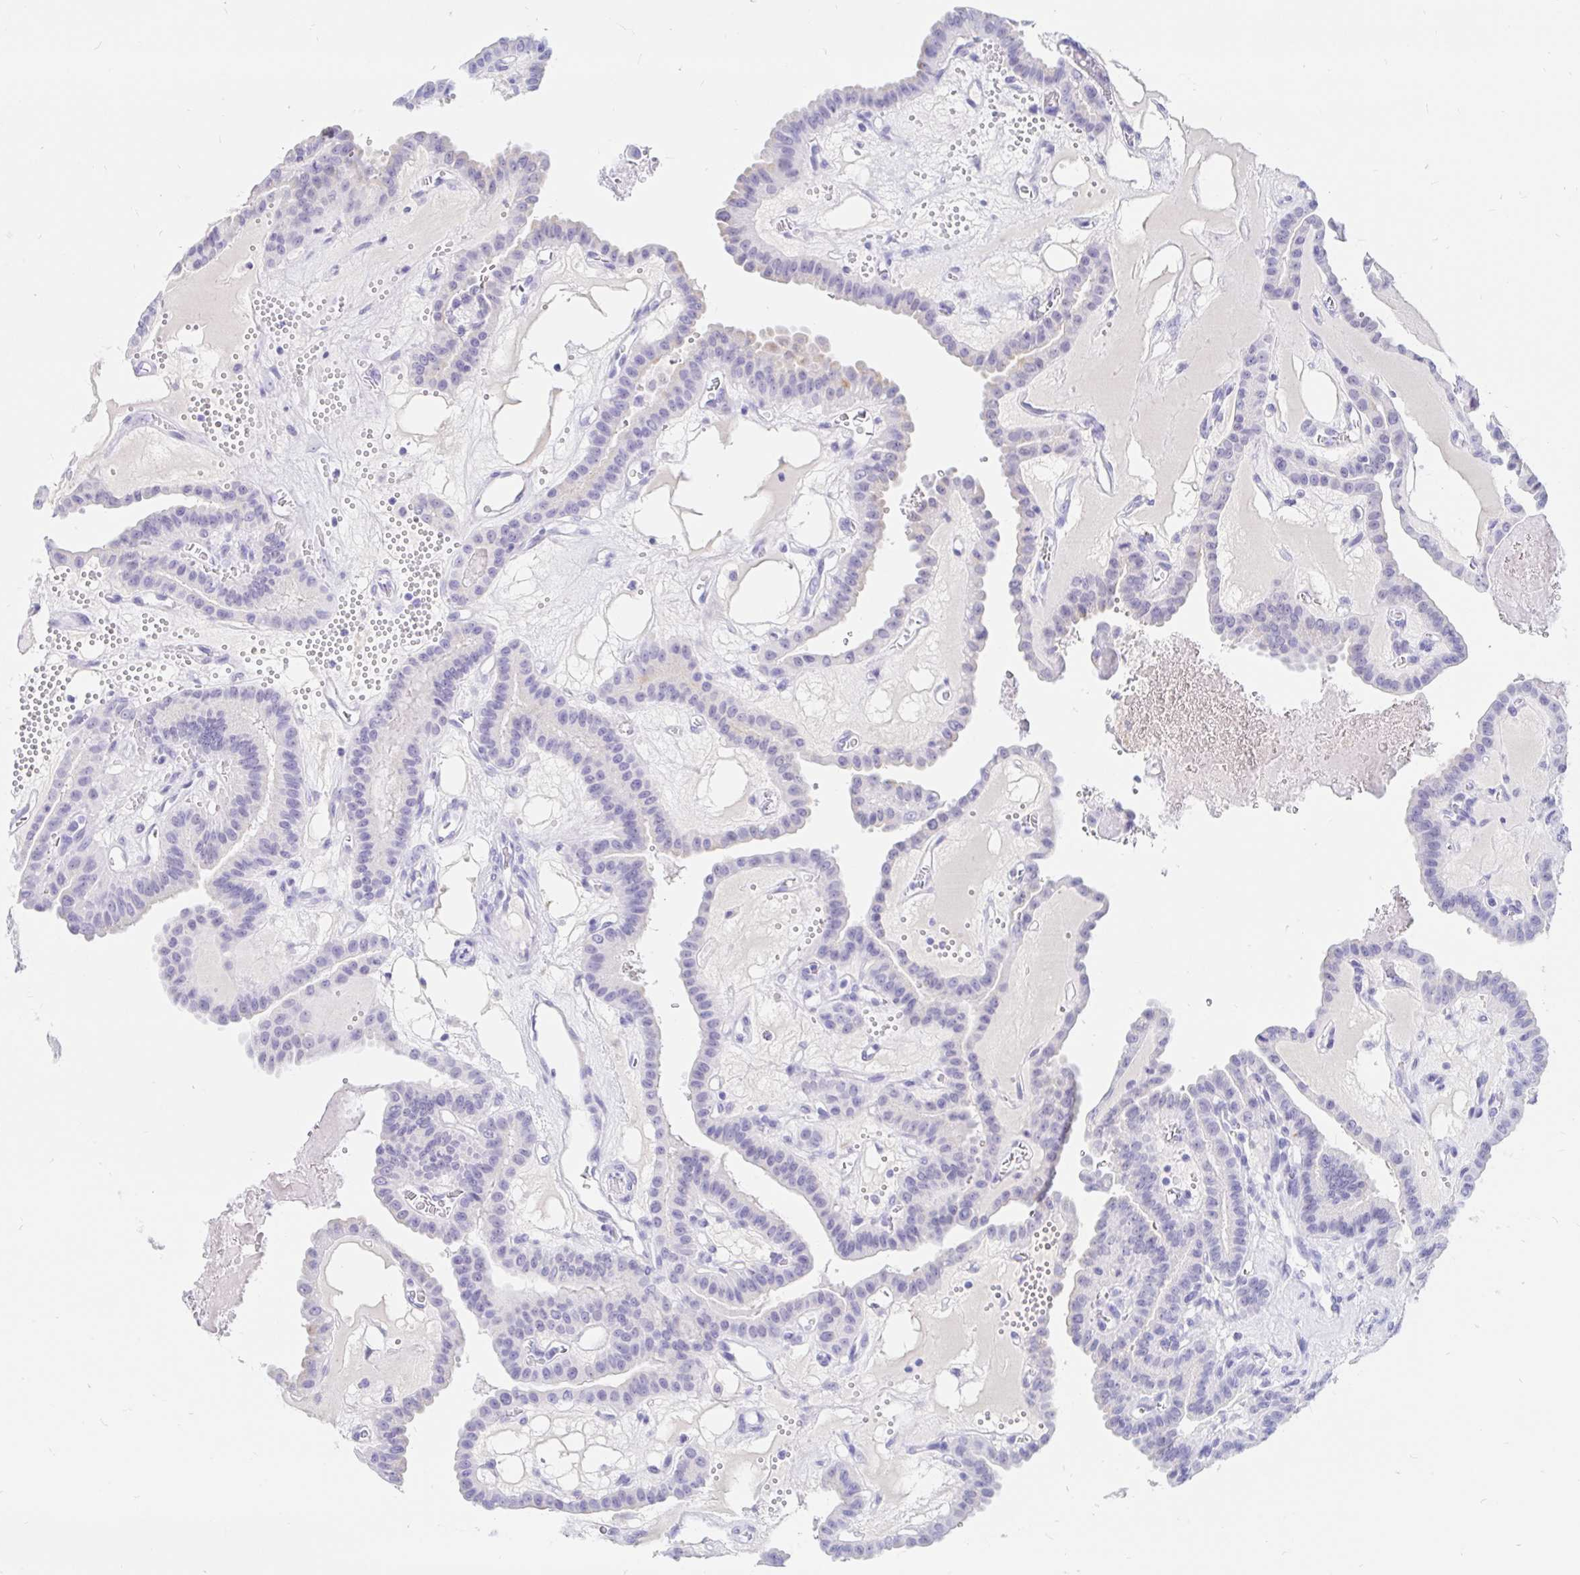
{"staining": {"intensity": "negative", "quantity": "none", "location": "none"}, "tissue": "thyroid cancer", "cell_type": "Tumor cells", "image_type": "cancer", "snomed": [{"axis": "morphology", "description": "Papillary adenocarcinoma, NOS"}, {"axis": "topography", "description": "Thyroid gland"}], "caption": "Tumor cells are negative for protein expression in human thyroid cancer (papillary adenocarcinoma).", "gene": "OR6T1", "patient": {"sex": "male", "age": 87}}